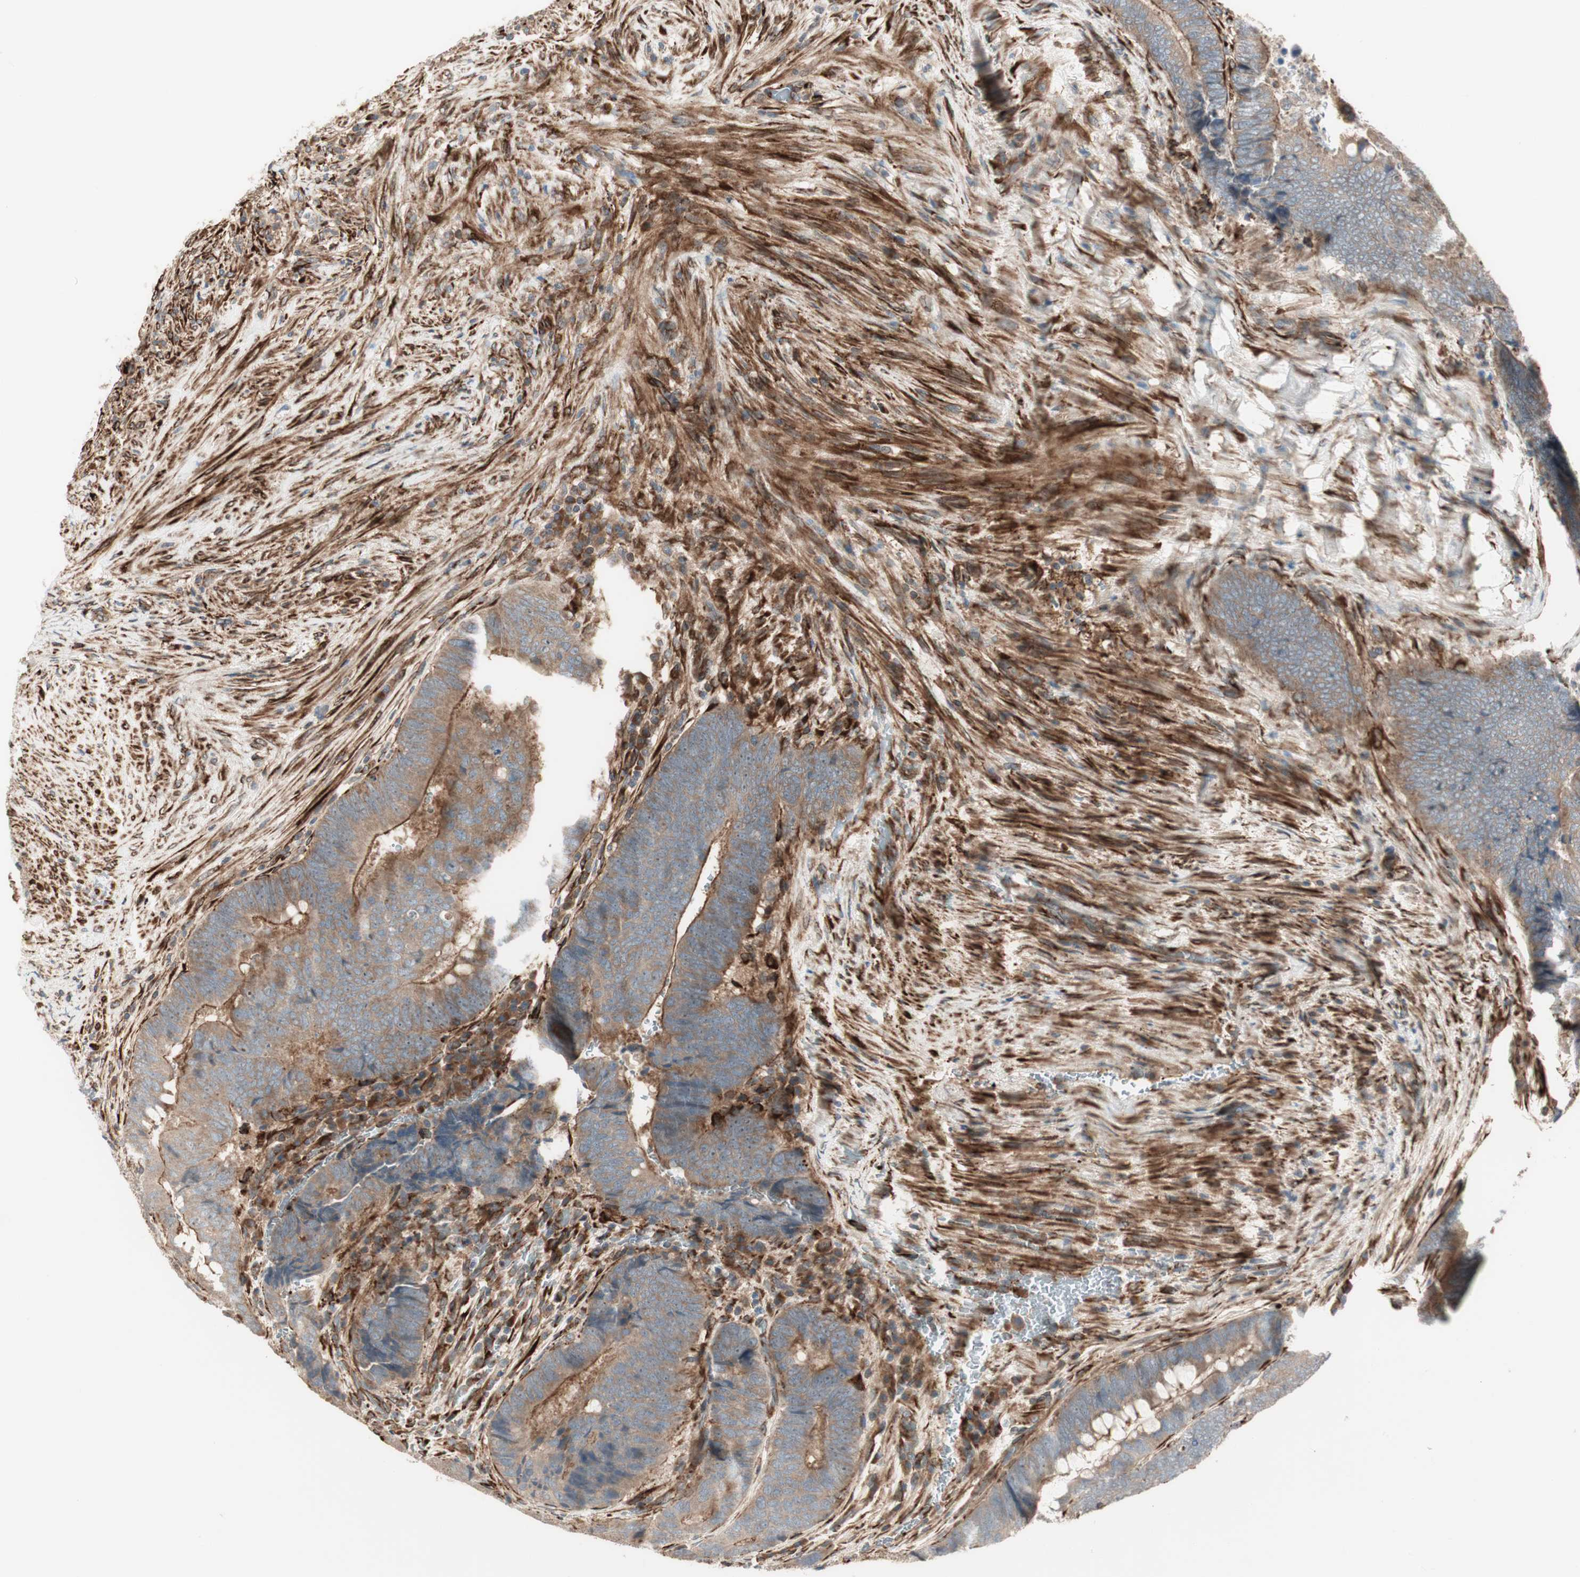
{"staining": {"intensity": "moderate", "quantity": ">75%", "location": "cytoplasmic/membranous"}, "tissue": "colorectal cancer", "cell_type": "Tumor cells", "image_type": "cancer", "snomed": [{"axis": "morphology", "description": "Normal tissue, NOS"}, {"axis": "morphology", "description": "Adenocarcinoma, NOS"}, {"axis": "topography", "description": "Rectum"}, {"axis": "topography", "description": "Peripheral nerve tissue"}], "caption": "This is a micrograph of IHC staining of colorectal adenocarcinoma, which shows moderate positivity in the cytoplasmic/membranous of tumor cells.", "gene": "PRKG1", "patient": {"sex": "male", "age": 92}}